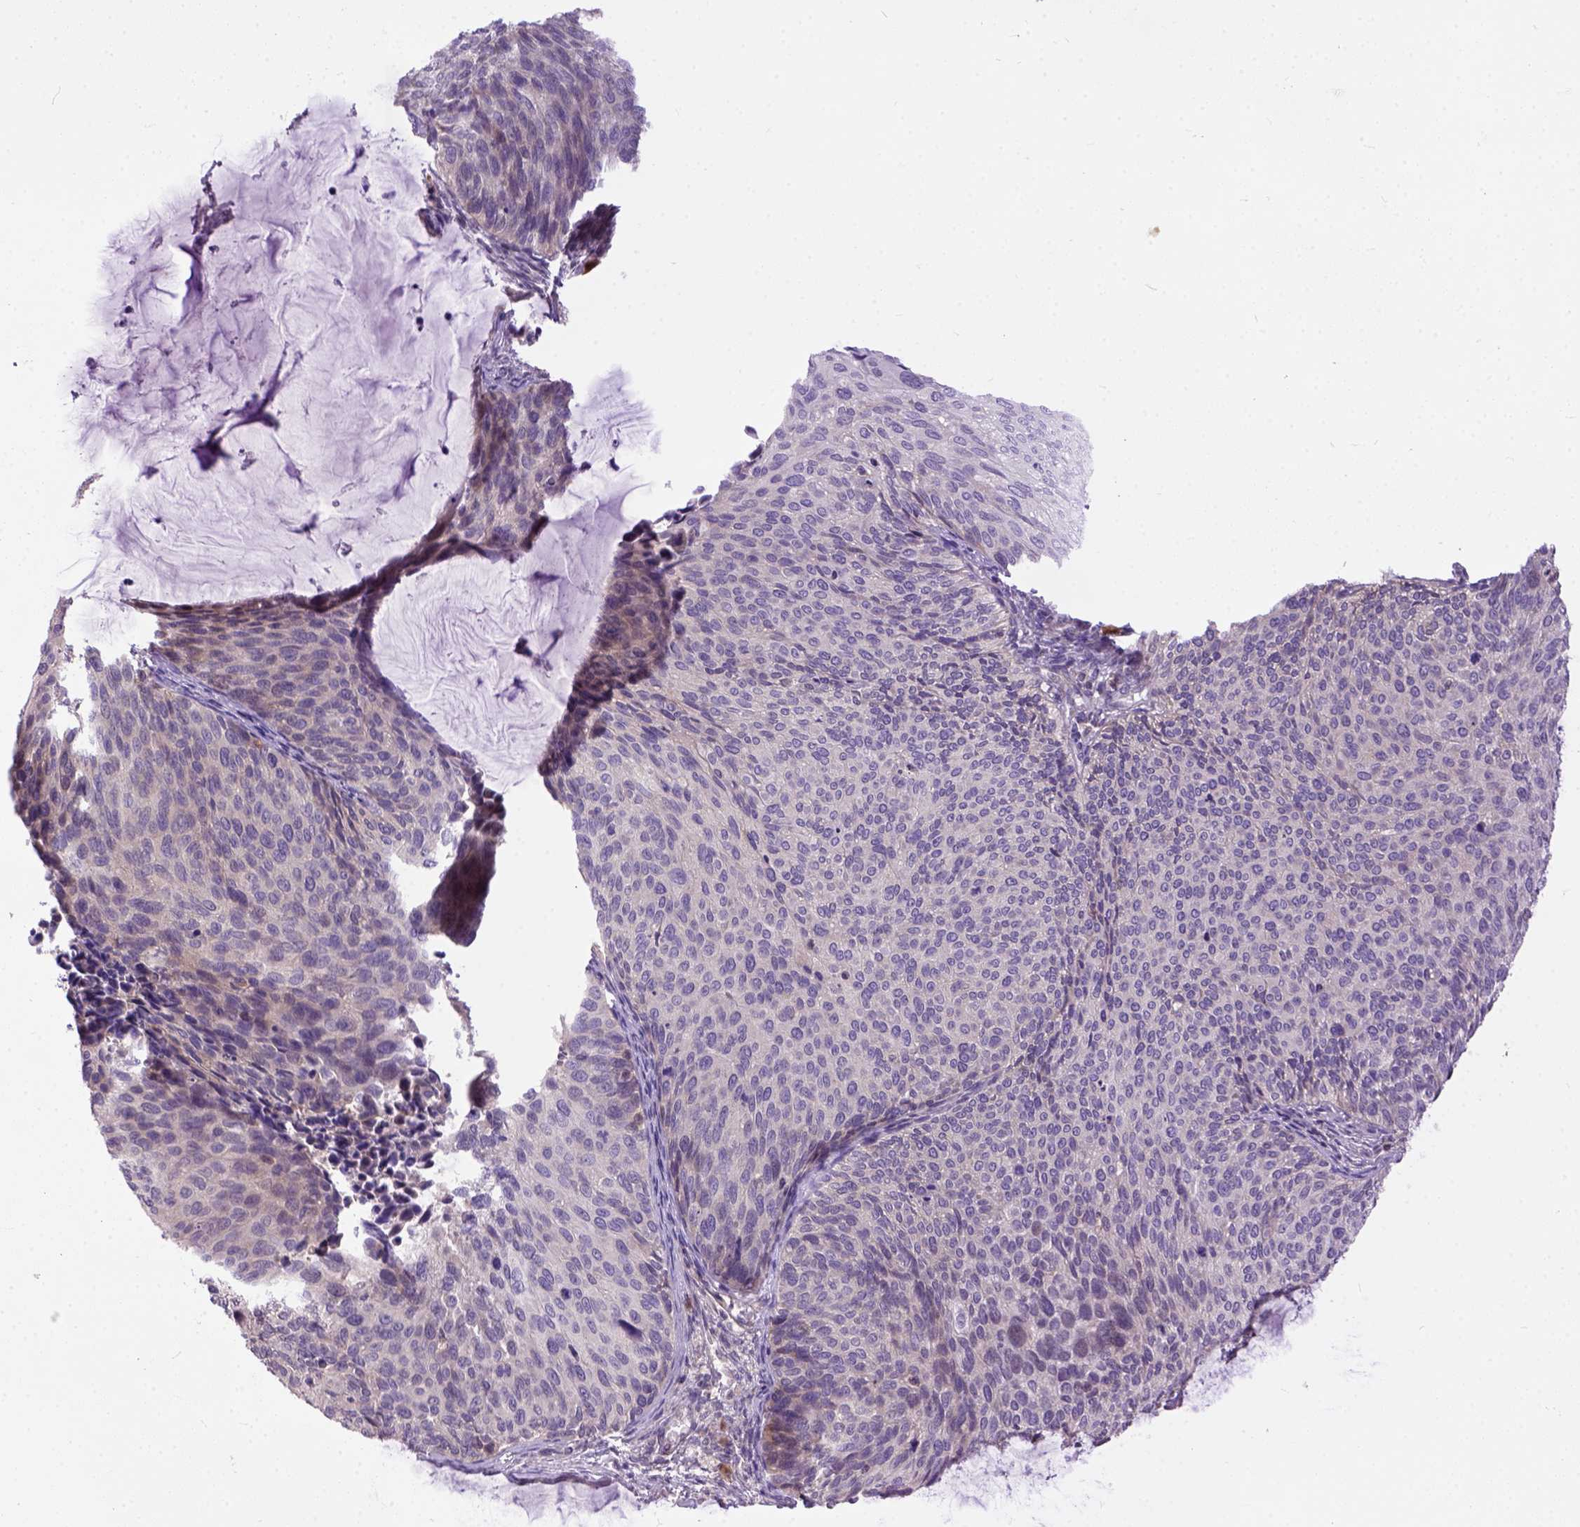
{"staining": {"intensity": "negative", "quantity": "none", "location": "none"}, "tissue": "cervical cancer", "cell_type": "Tumor cells", "image_type": "cancer", "snomed": [{"axis": "morphology", "description": "Squamous cell carcinoma, NOS"}, {"axis": "topography", "description": "Cervix"}], "caption": "This micrograph is of cervical squamous cell carcinoma stained with immunohistochemistry to label a protein in brown with the nuclei are counter-stained blue. There is no staining in tumor cells. Brightfield microscopy of immunohistochemistry stained with DAB (brown) and hematoxylin (blue), captured at high magnification.", "gene": "CPNE1", "patient": {"sex": "female", "age": 36}}